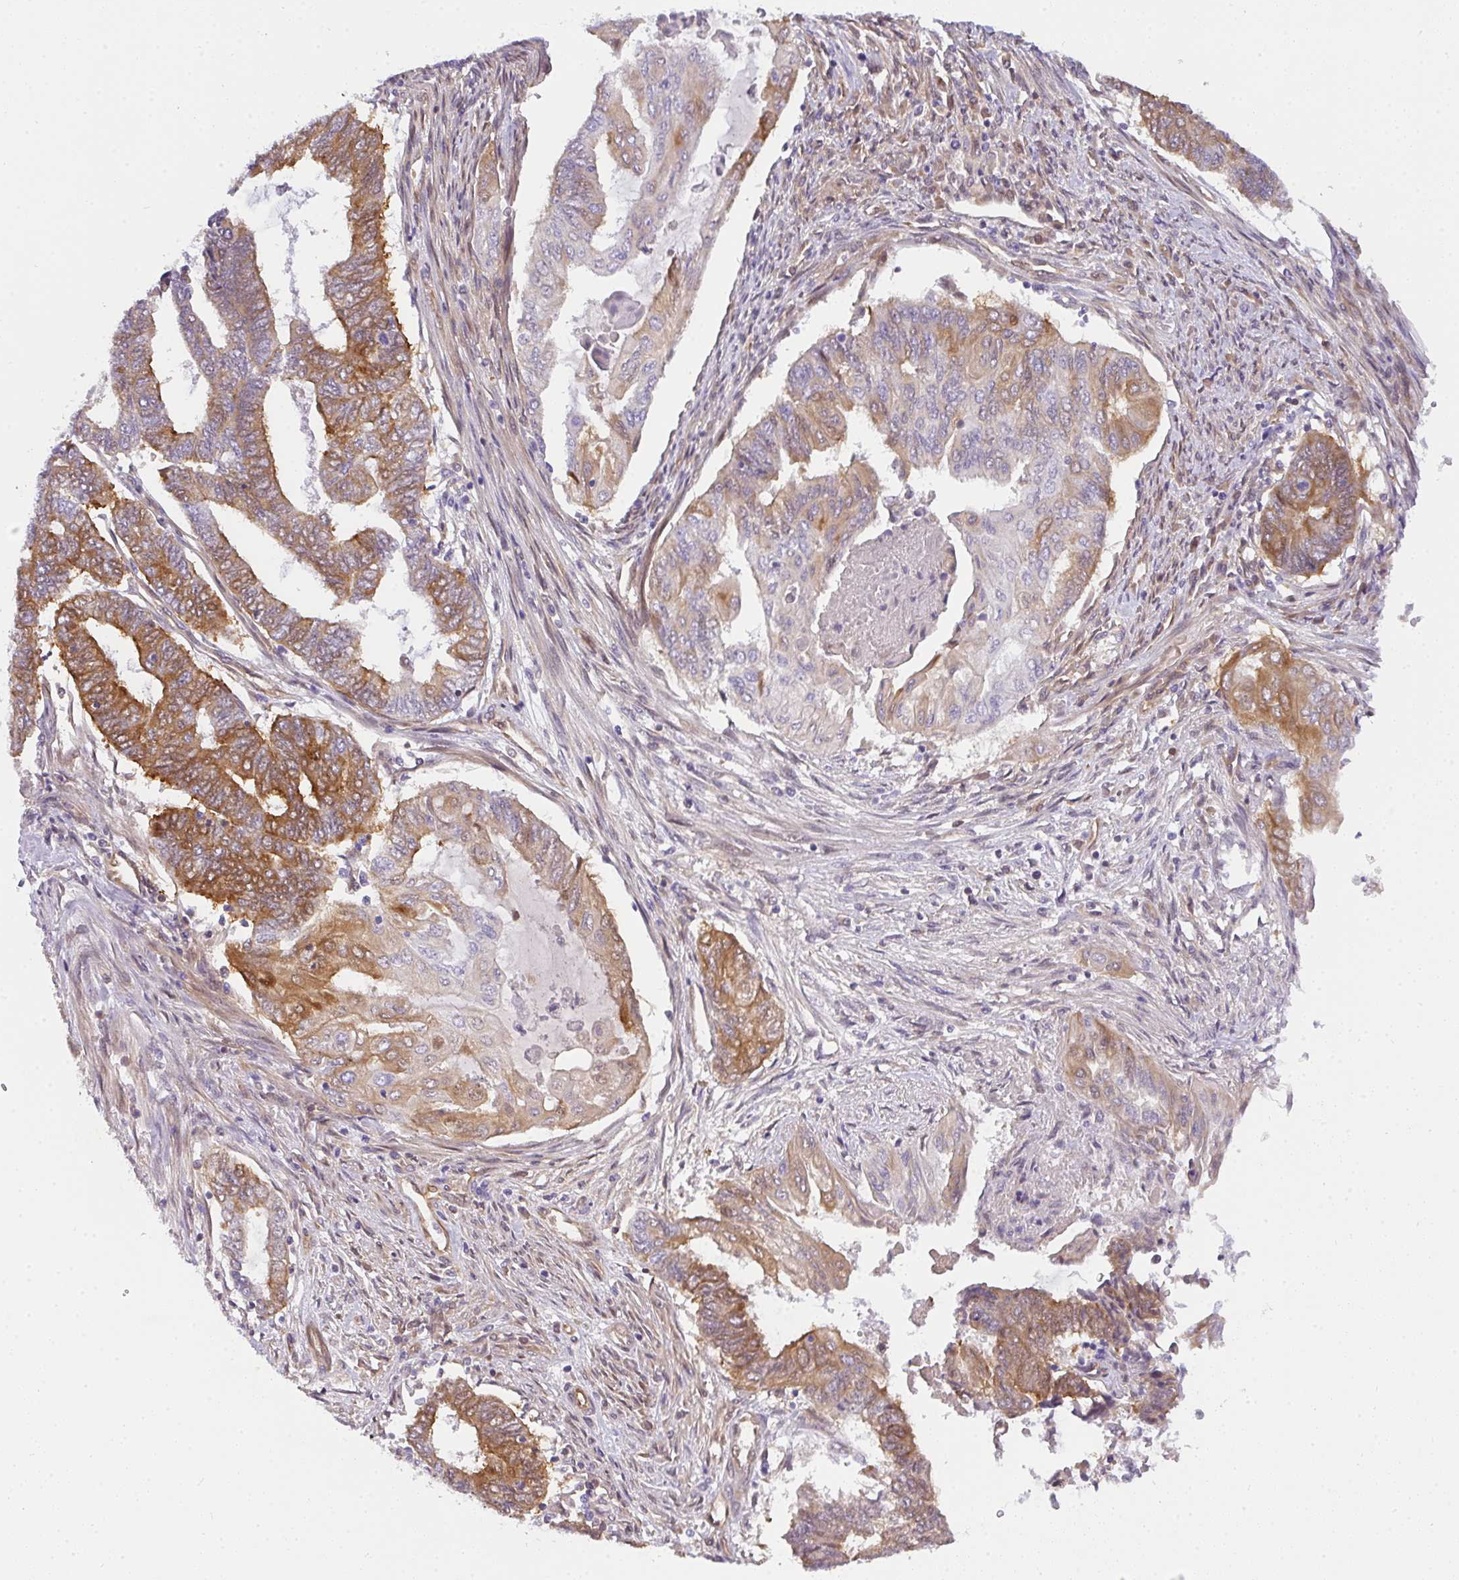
{"staining": {"intensity": "strong", "quantity": "25%-75%", "location": "cytoplasmic/membranous"}, "tissue": "endometrial cancer", "cell_type": "Tumor cells", "image_type": "cancer", "snomed": [{"axis": "morphology", "description": "Adenocarcinoma, NOS"}, {"axis": "topography", "description": "Uterus"}, {"axis": "topography", "description": "Endometrium"}], "caption": "The immunohistochemical stain labels strong cytoplasmic/membranous expression in tumor cells of endometrial cancer (adenocarcinoma) tissue.", "gene": "COX7B", "patient": {"sex": "female", "age": 70}}